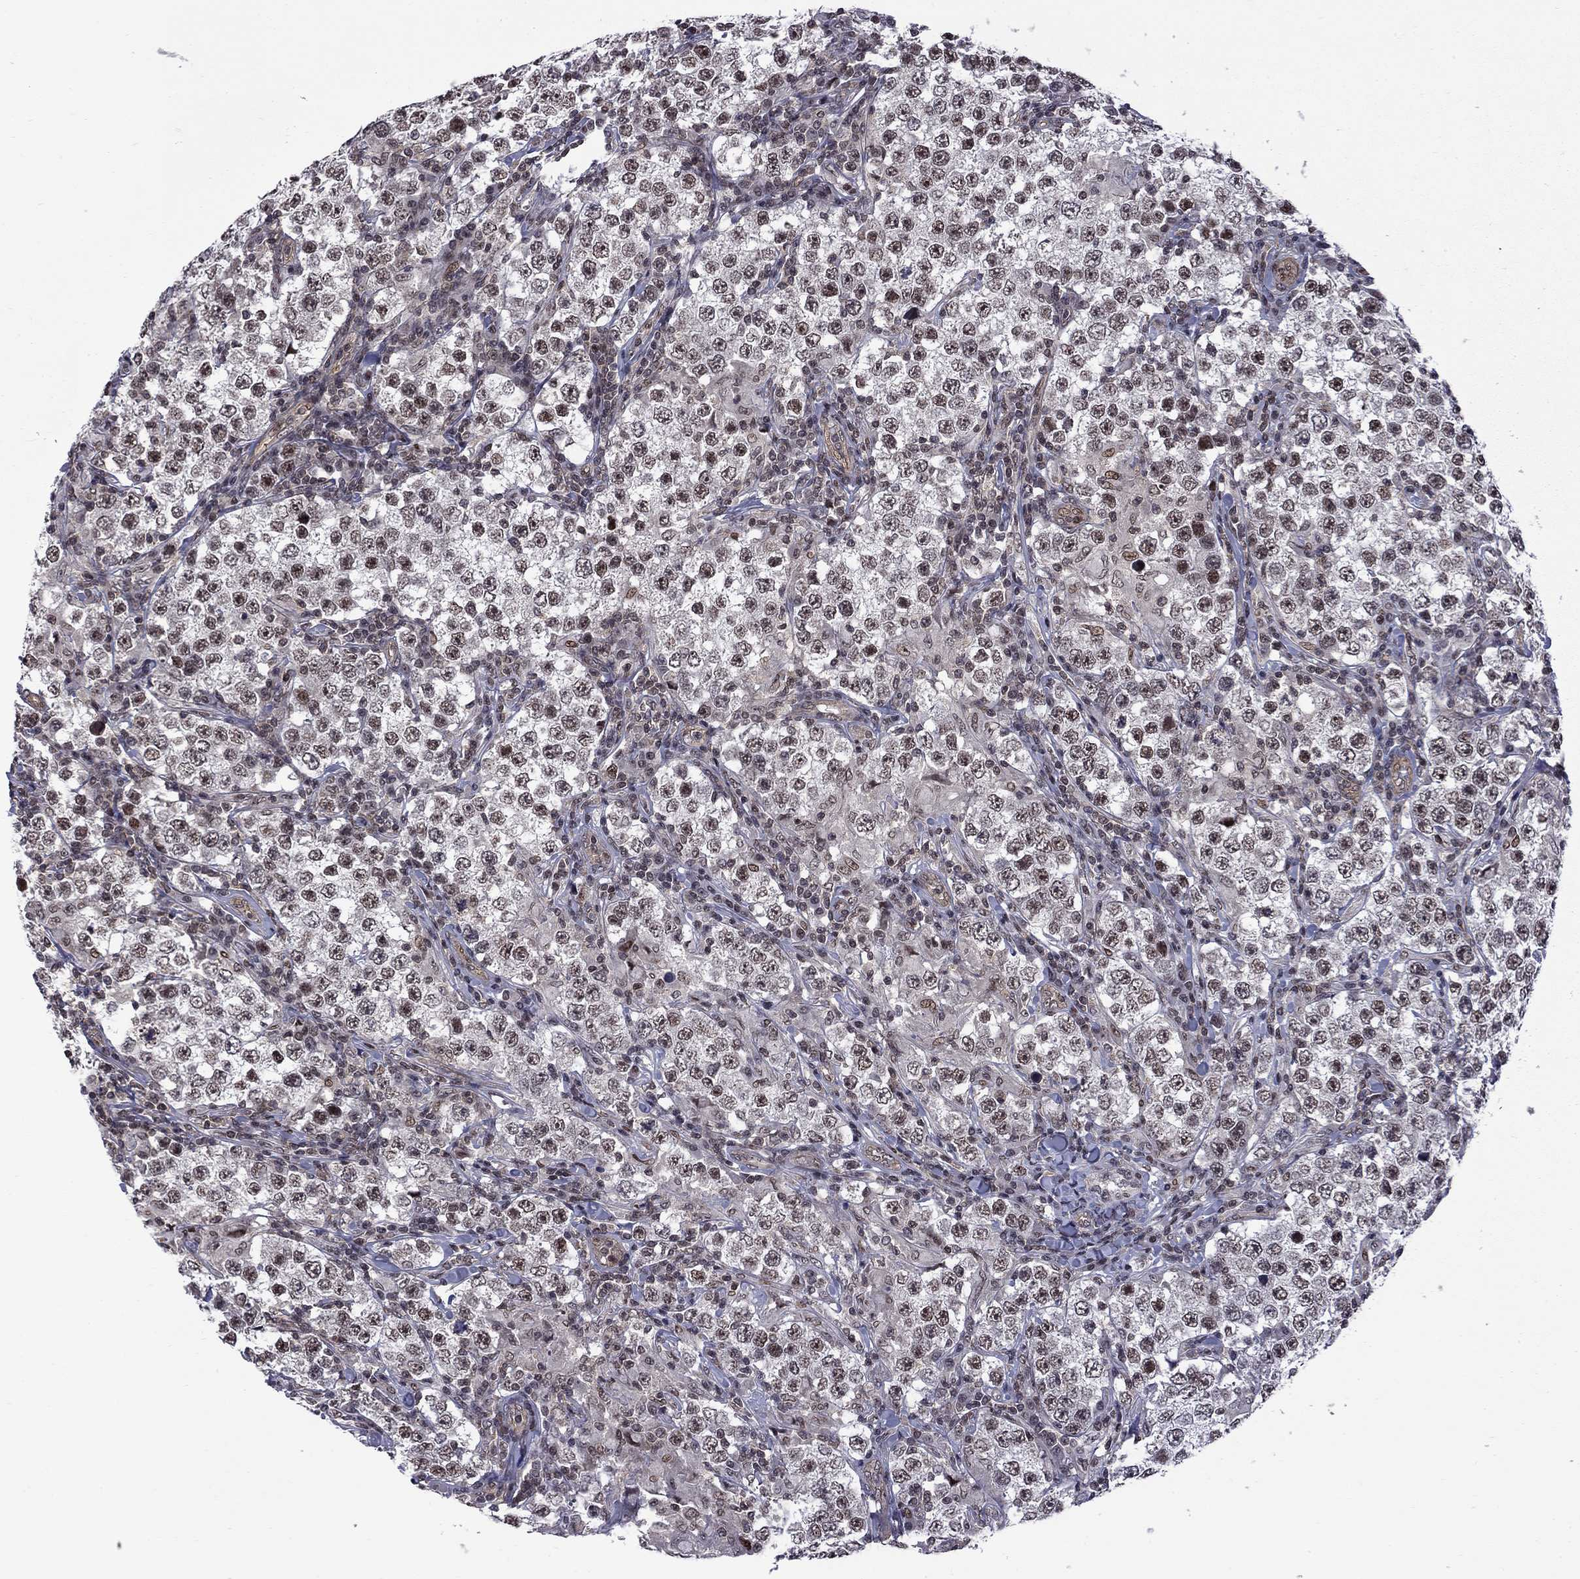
{"staining": {"intensity": "strong", "quantity": "25%-75%", "location": "nuclear"}, "tissue": "testis cancer", "cell_type": "Tumor cells", "image_type": "cancer", "snomed": [{"axis": "morphology", "description": "Seminoma, NOS"}, {"axis": "morphology", "description": "Carcinoma, Embryonal, NOS"}, {"axis": "topography", "description": "Testis"}], "caption": "Approximately 25%-75% of tumor cells in human testis cancer (embryonal carcinoma) reveal strong nuclear protein expression as visualized by brown immunohistochemical staining.", "gene": "BRF1", "patient": {"sex": "male", "age": 41}}